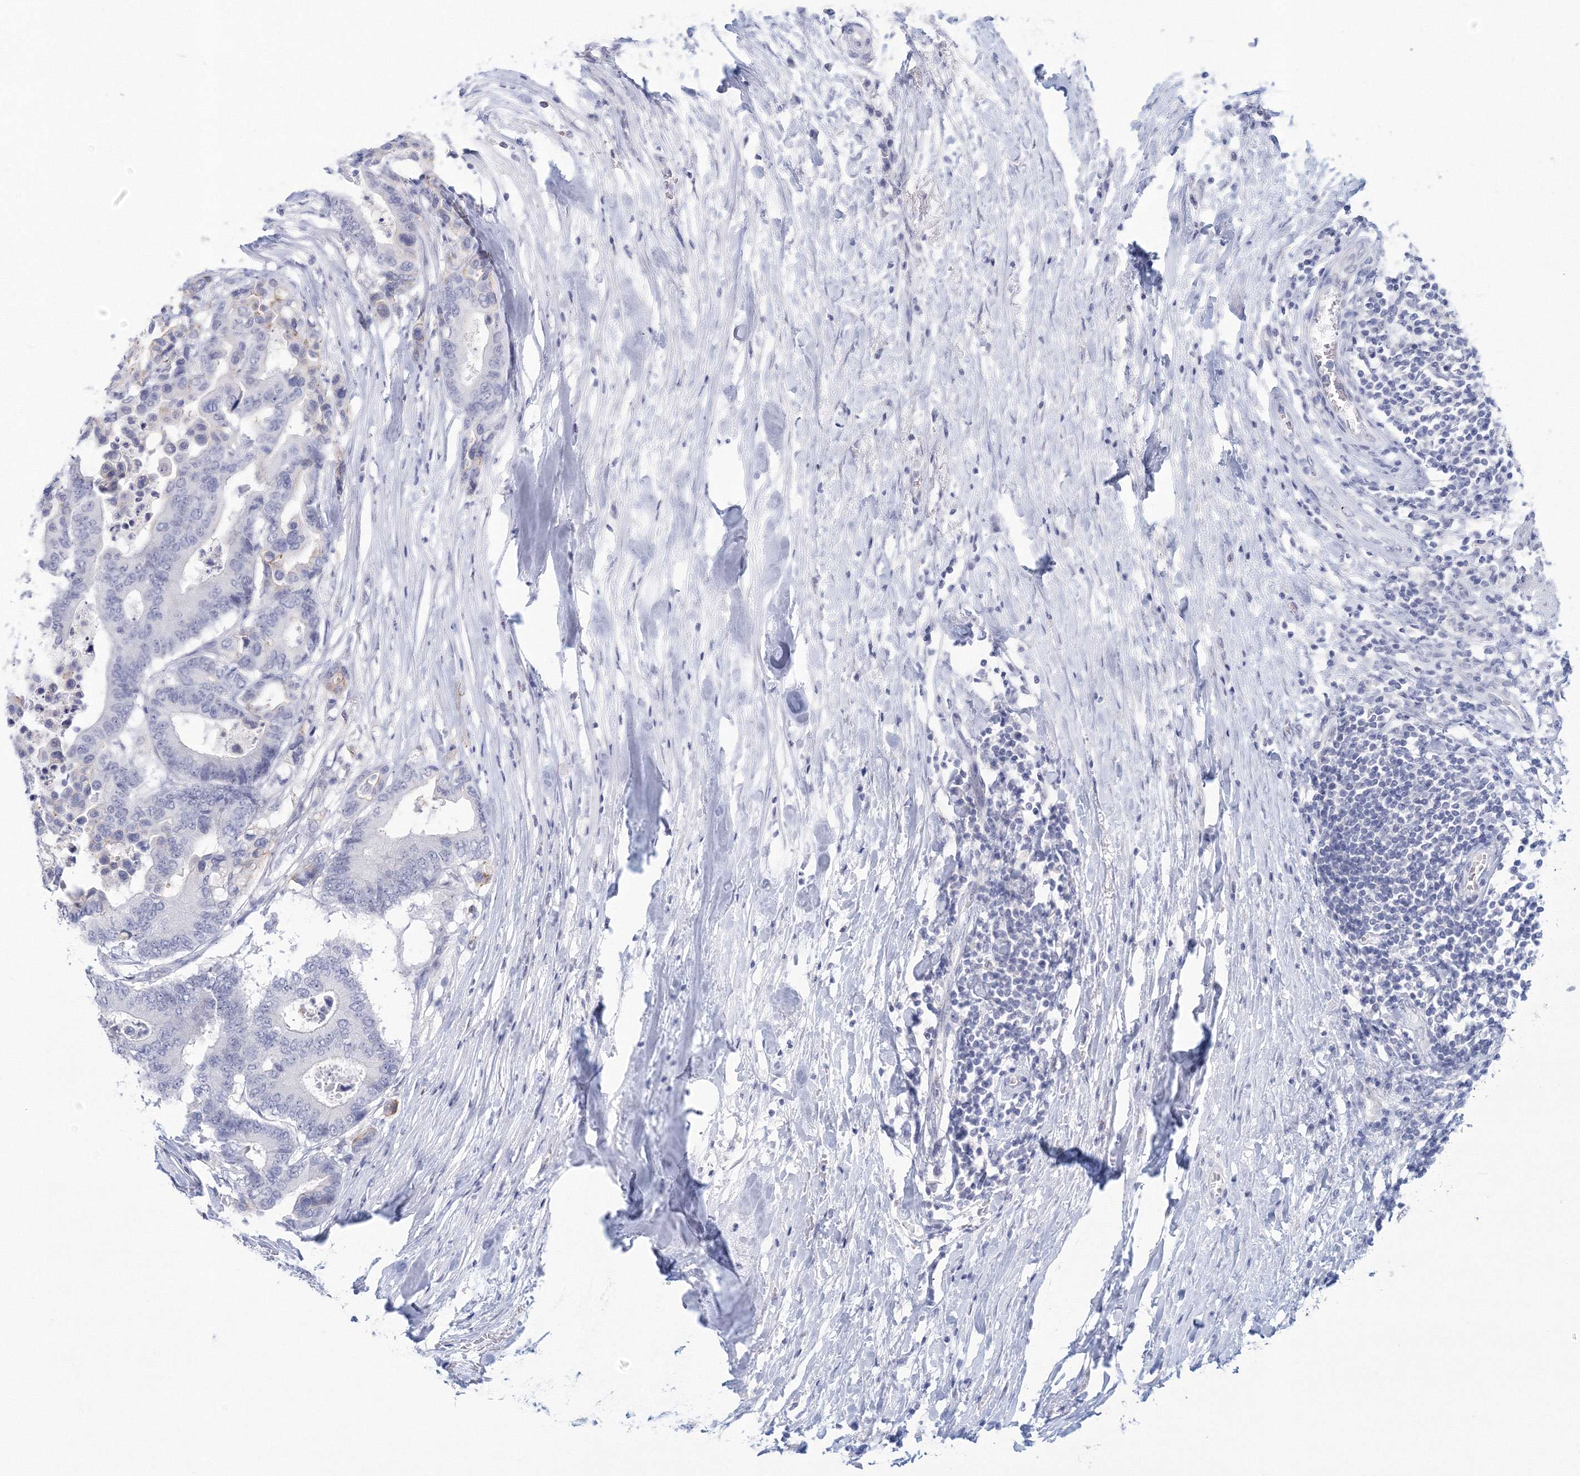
{"staining": {"intensity": "moderate", "quantity": "<25%", "location": "cytoplasmic/membranous"}, "tissue": "colorectal cancer", "cell_type": "Tumor cells", "image_type": "cancer", "snomed": [{"axis": "morphology", "description": "Normal tissue, NOS"}, {"axis": "morphology", "description": "Adenocarcinoma, NOS"}, {"axis": "topography", "description": "Colon"}], "caption": "Tumor cells exhibit low levels of moderate cytoplasmic/membranous staining in approximately <25% of cells in adenocarcinoma (colorectal).", "gene": "VSIG1", "patient": {"sex": "male", "age": 82}}